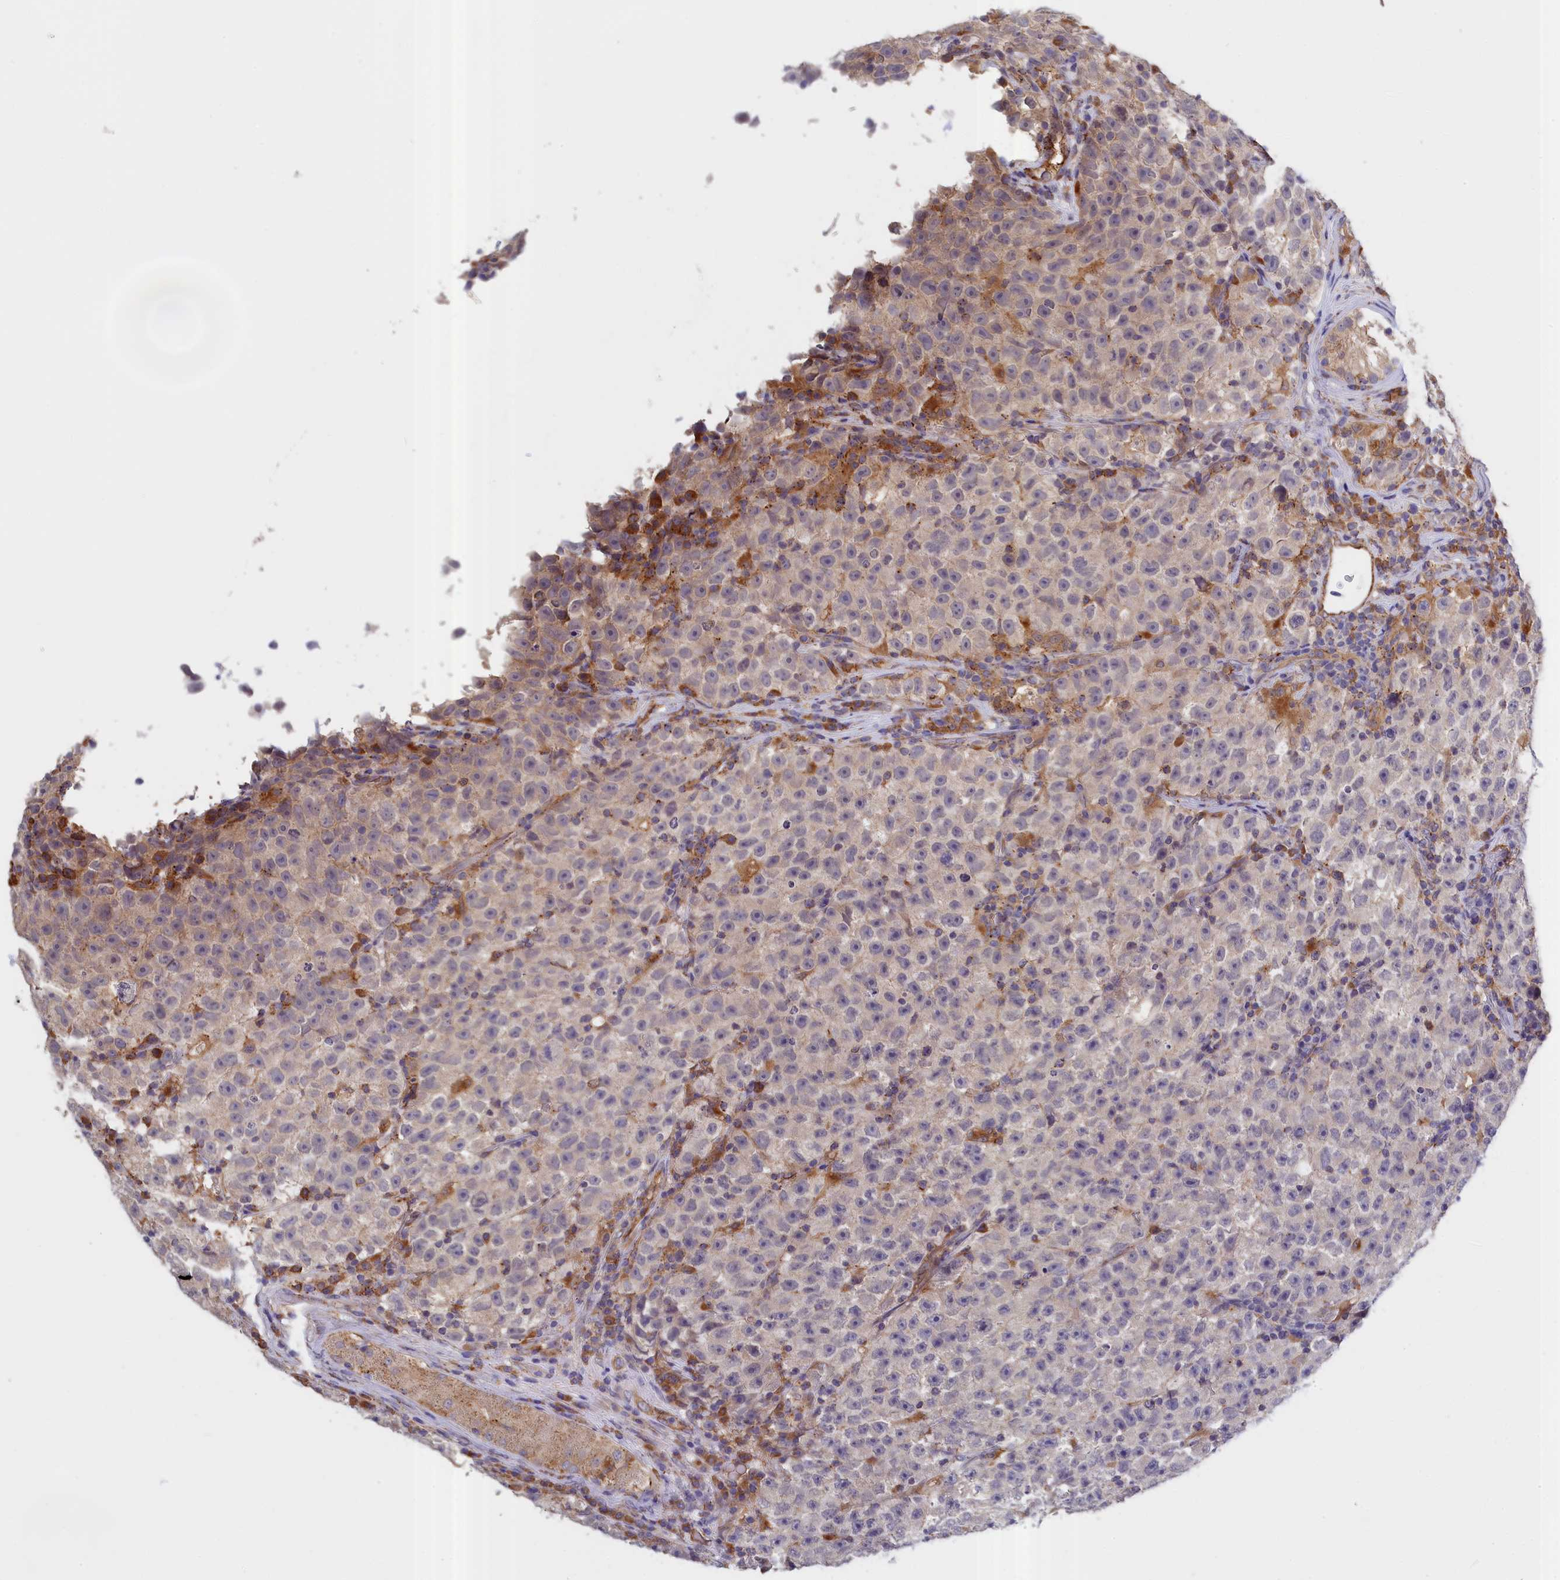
{"staining": {"intensity": "negative", "quantity": "none", "location": "none"}, "tissue": "testis cancer", "cell_type": "Tumor cells", "image_type": "cancer", "snomed": [{"axis": "morphology", "description": "Seminoma, NOS"}, {"axis": "topography", "description": "Testis"}], "caption": "IHC micrograph of neoplastic tissue: human testis seminoma stained with DAB (3,3'-diaminobenzidine) reveals no significant protein staining in tumor cells.", "gene": "COL19A1", "patient": {"sex": "male", "age": 22}}